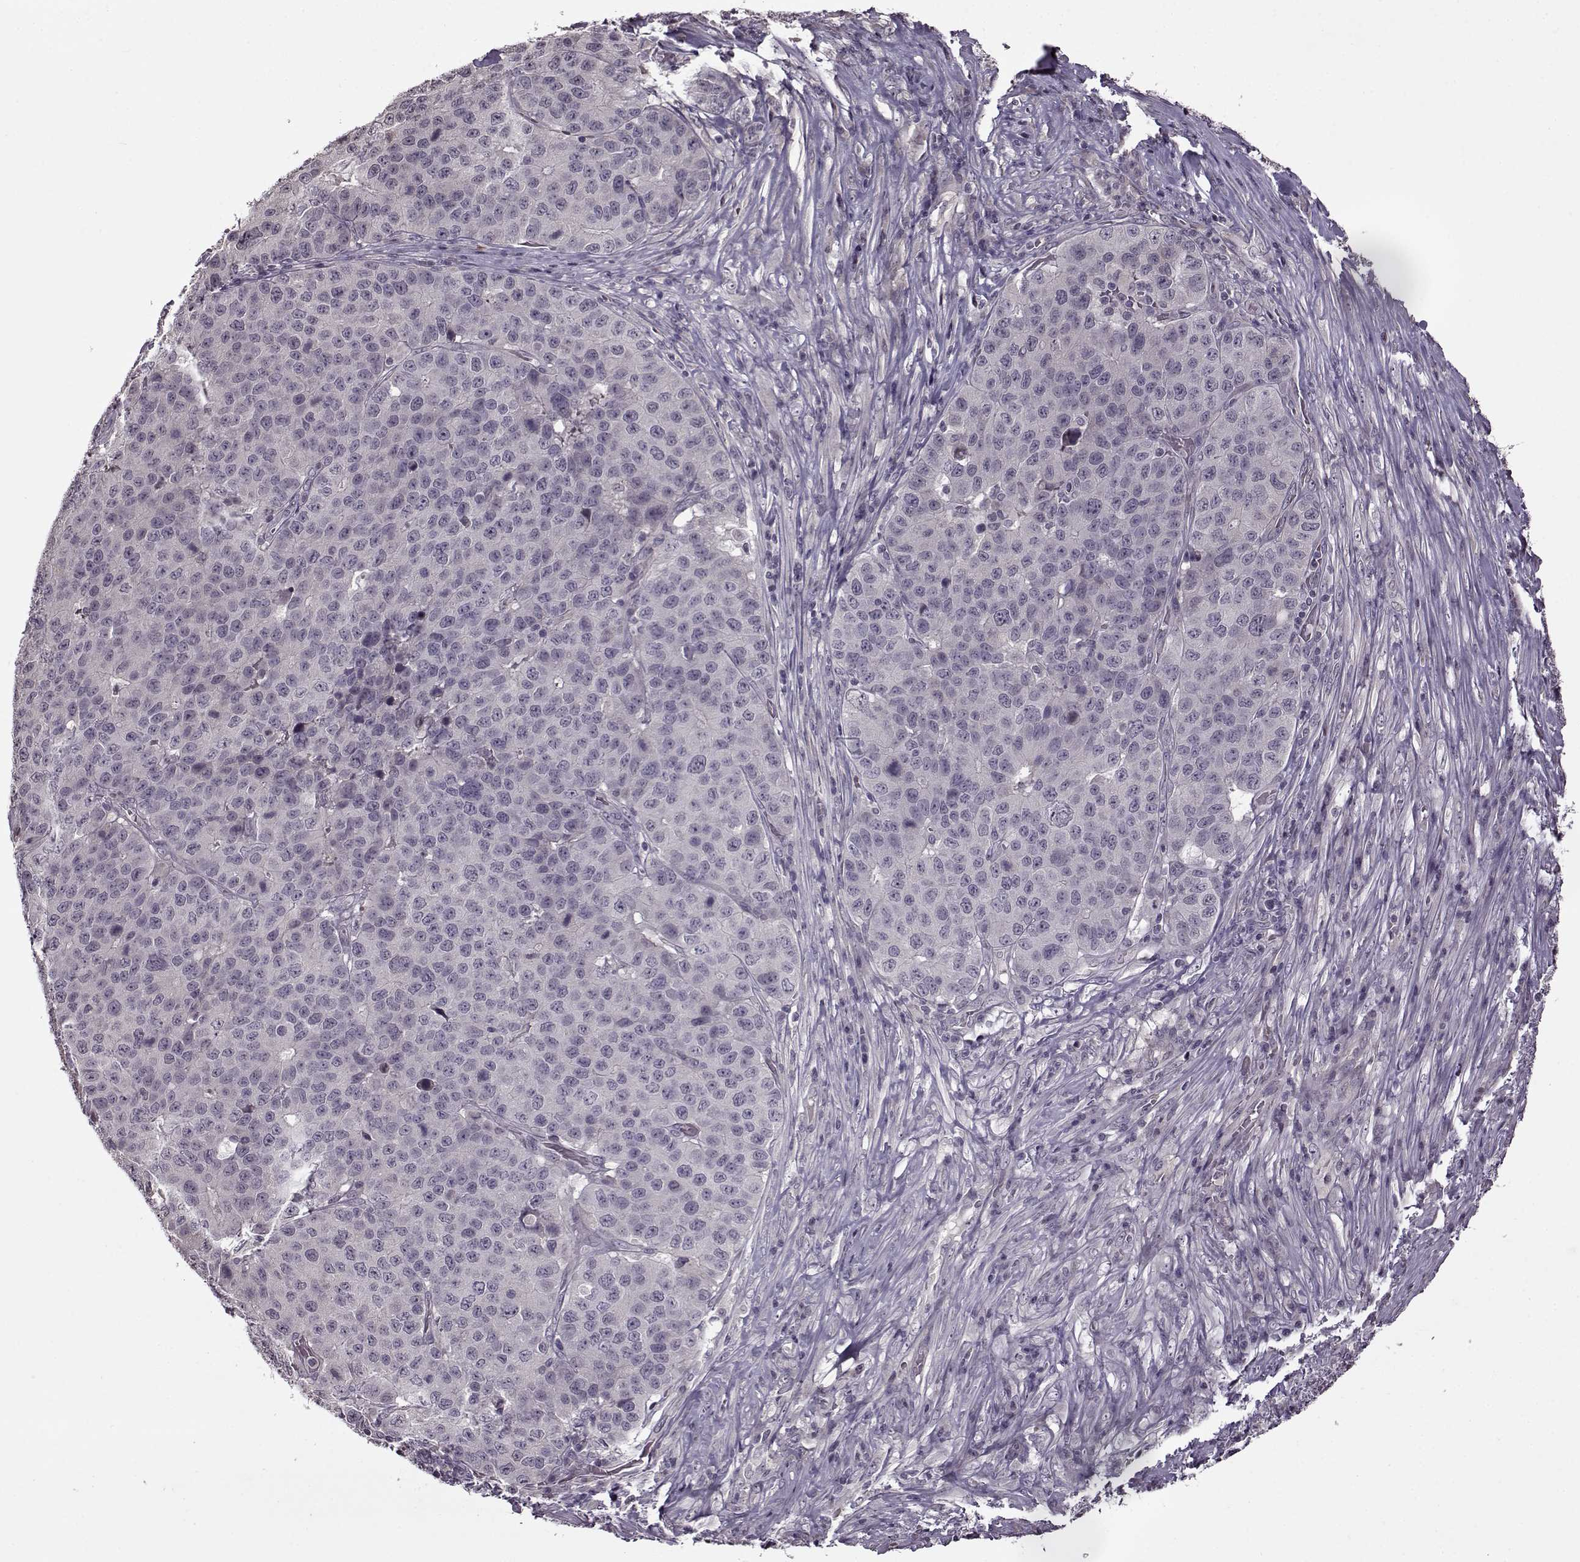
{"staining": {"intensity": "negative", "quantity": "none", "location": "none"}, "tissue": "stomach cancer", "cell_type": "Tumor cells", "image_type": "cancer", "snomed": [{"axis": "morphology", "description": "Adenocarcinoma, NOS"}, {"axis": "topography", "description": "Stomach"}], "caption": "Tumor cells are negative for protein expression in human stomach cancer (adenocarcinoma).", "gene": "FSHB", "patient": {"sex": "male", "age": 71}}